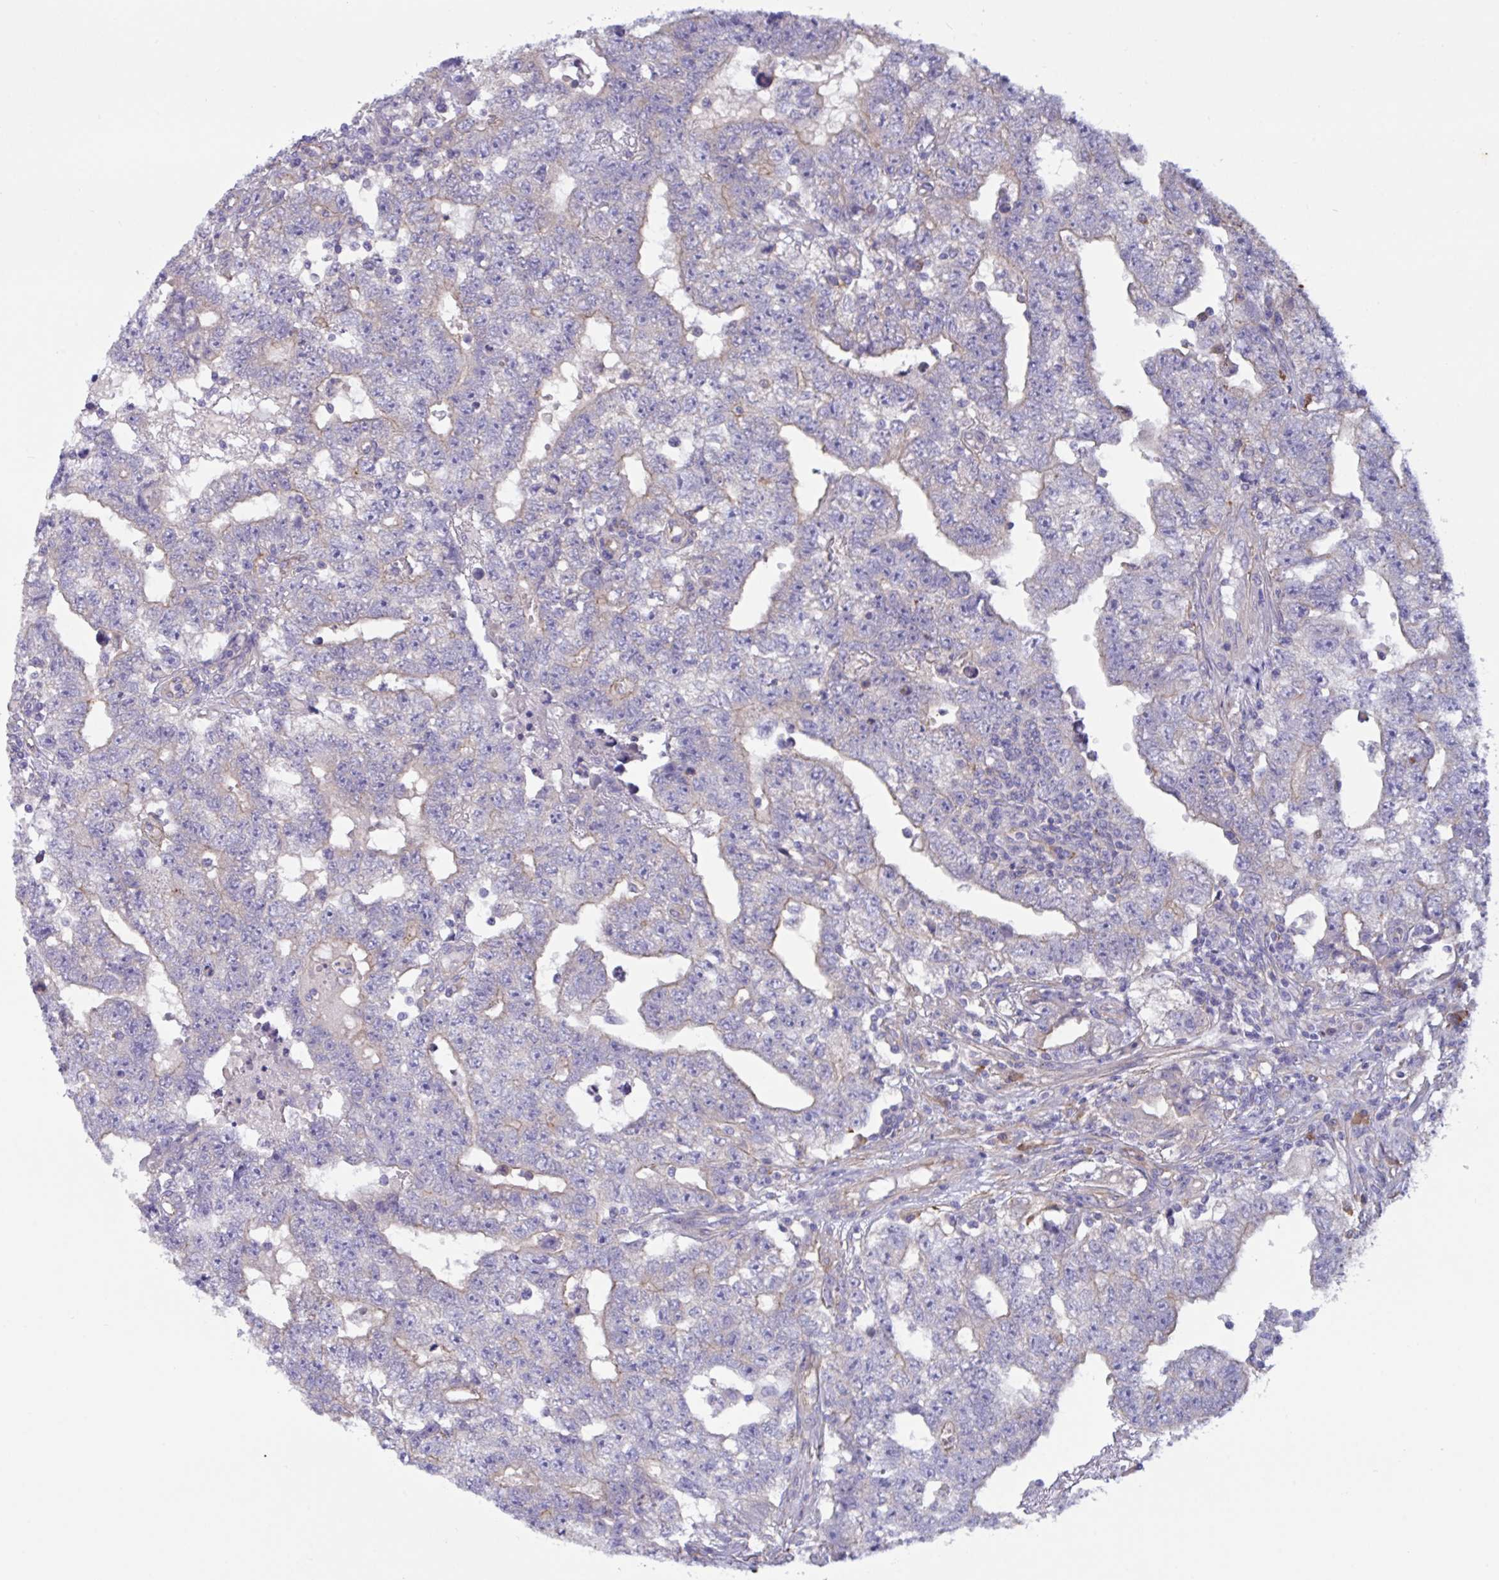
{"staining": {"intensity": "weak", "quantity": "25%-75%", "location": "cytoplasmic/membranous"}, "tissue": "testis cancer", "cell_type": "Tumor cells", "image_type": "cancer", "snomed": [{"axis": "morphology", "description": "Carcinoma, Embryonal, NOS"}, {"axis": "topography", "description": "Testis"}], "caption": "Human embryonal carcinoma (testis) stained with a brown dye displays weak cytoplasmic/membranous positive positivity in approximately 25%-75% of tumor cells.", "gene": "SLC66A1", "patient": {"sex": "male", "age": 25}}